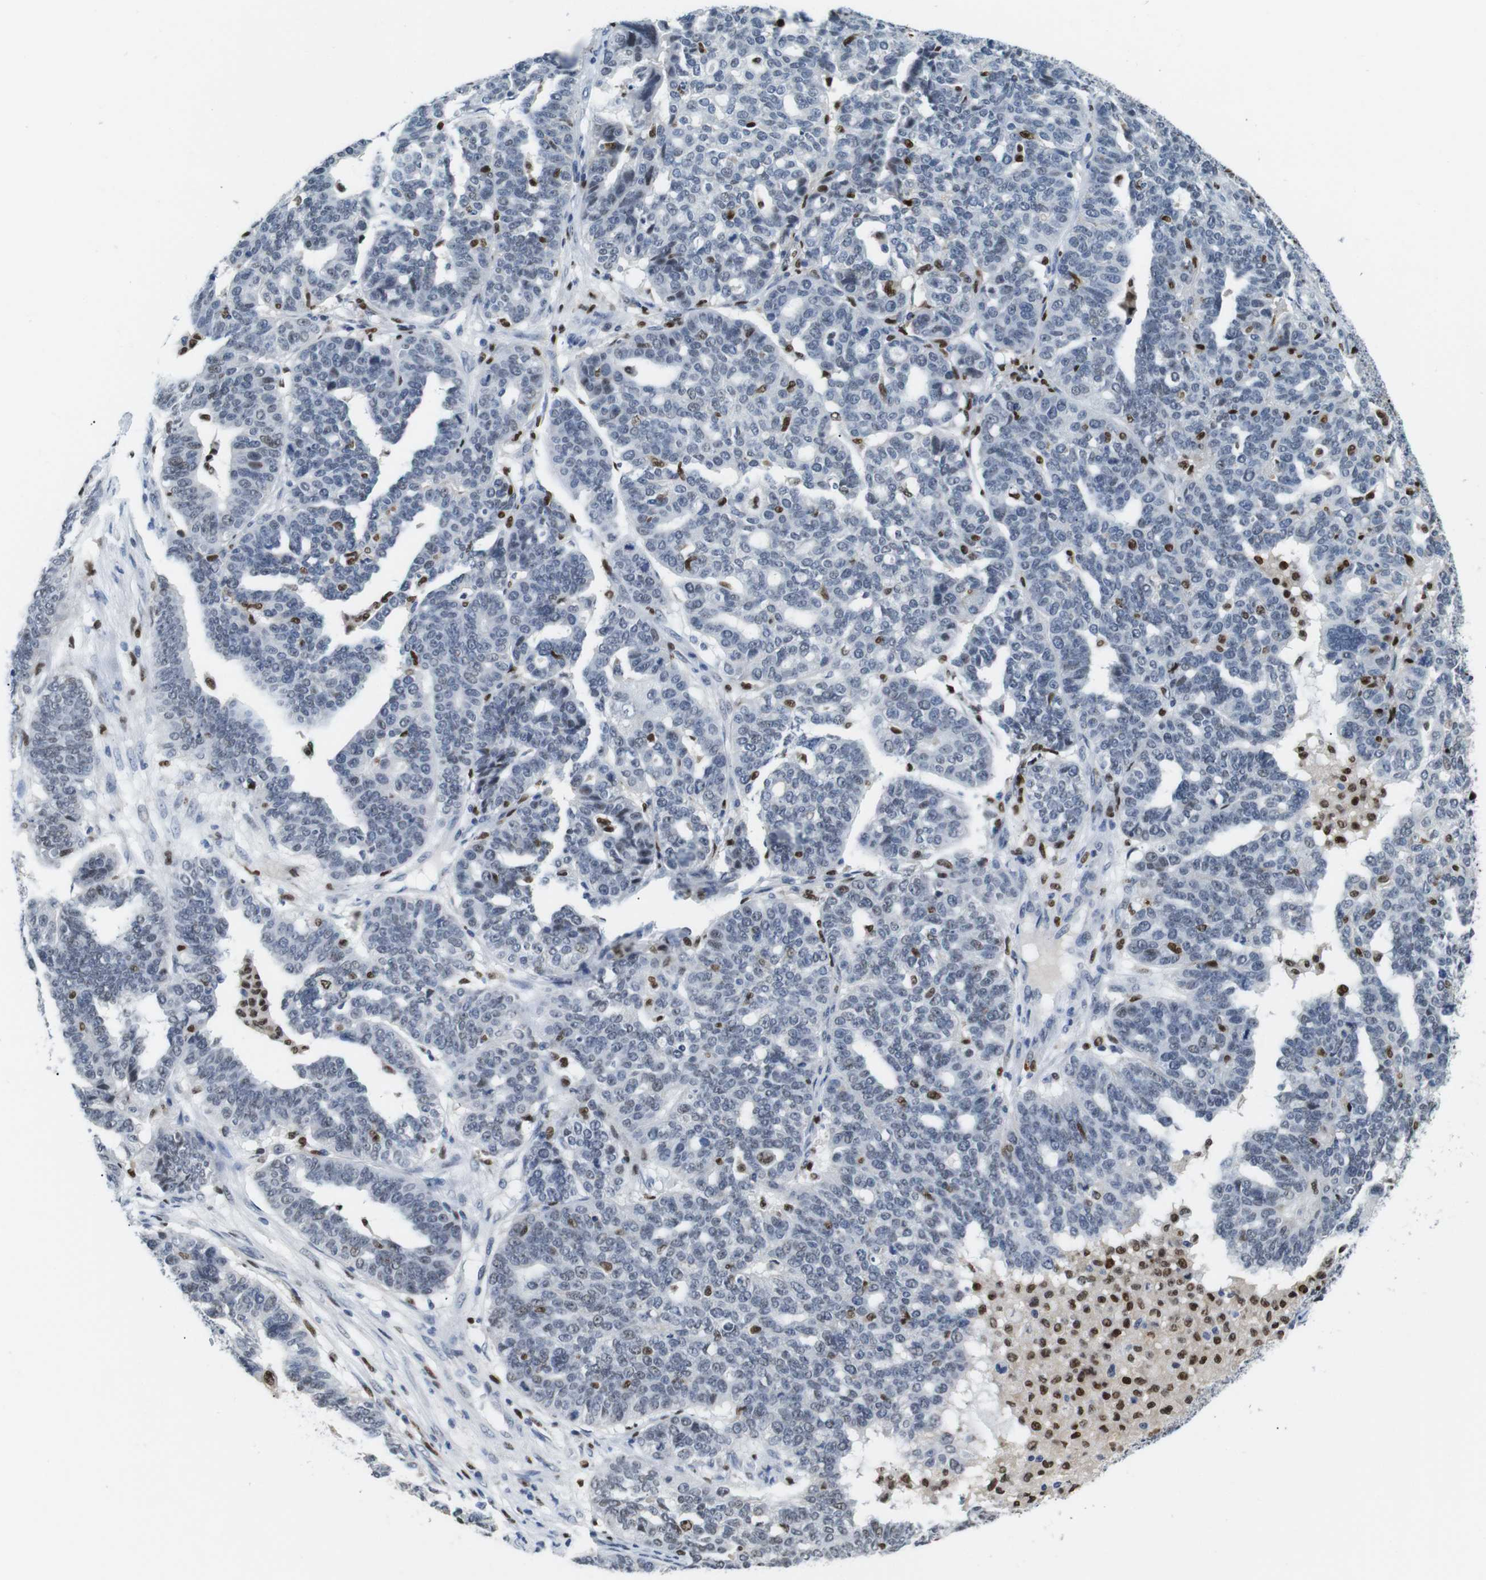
{"staining": {"intensity": "moderate", "quantity": "<25%", "location": "nuclear"}, "tissue": "ovarian cancer", "cell_type": "Tumor cells", "image_type": "cancer", "snomed": [{"axis": "morphology", "description": "Cystadenocarcinoma, serous, NOS"}, {"axis": "topography", "description": "Ovary"}], "caption": "Ovarian cancer (serous cystadenocarcinoma) stained with a protein marker shows moderate staining in tumor cells.", "gene": "IRF8", "patient": {"sex": "female", "age": 59}}